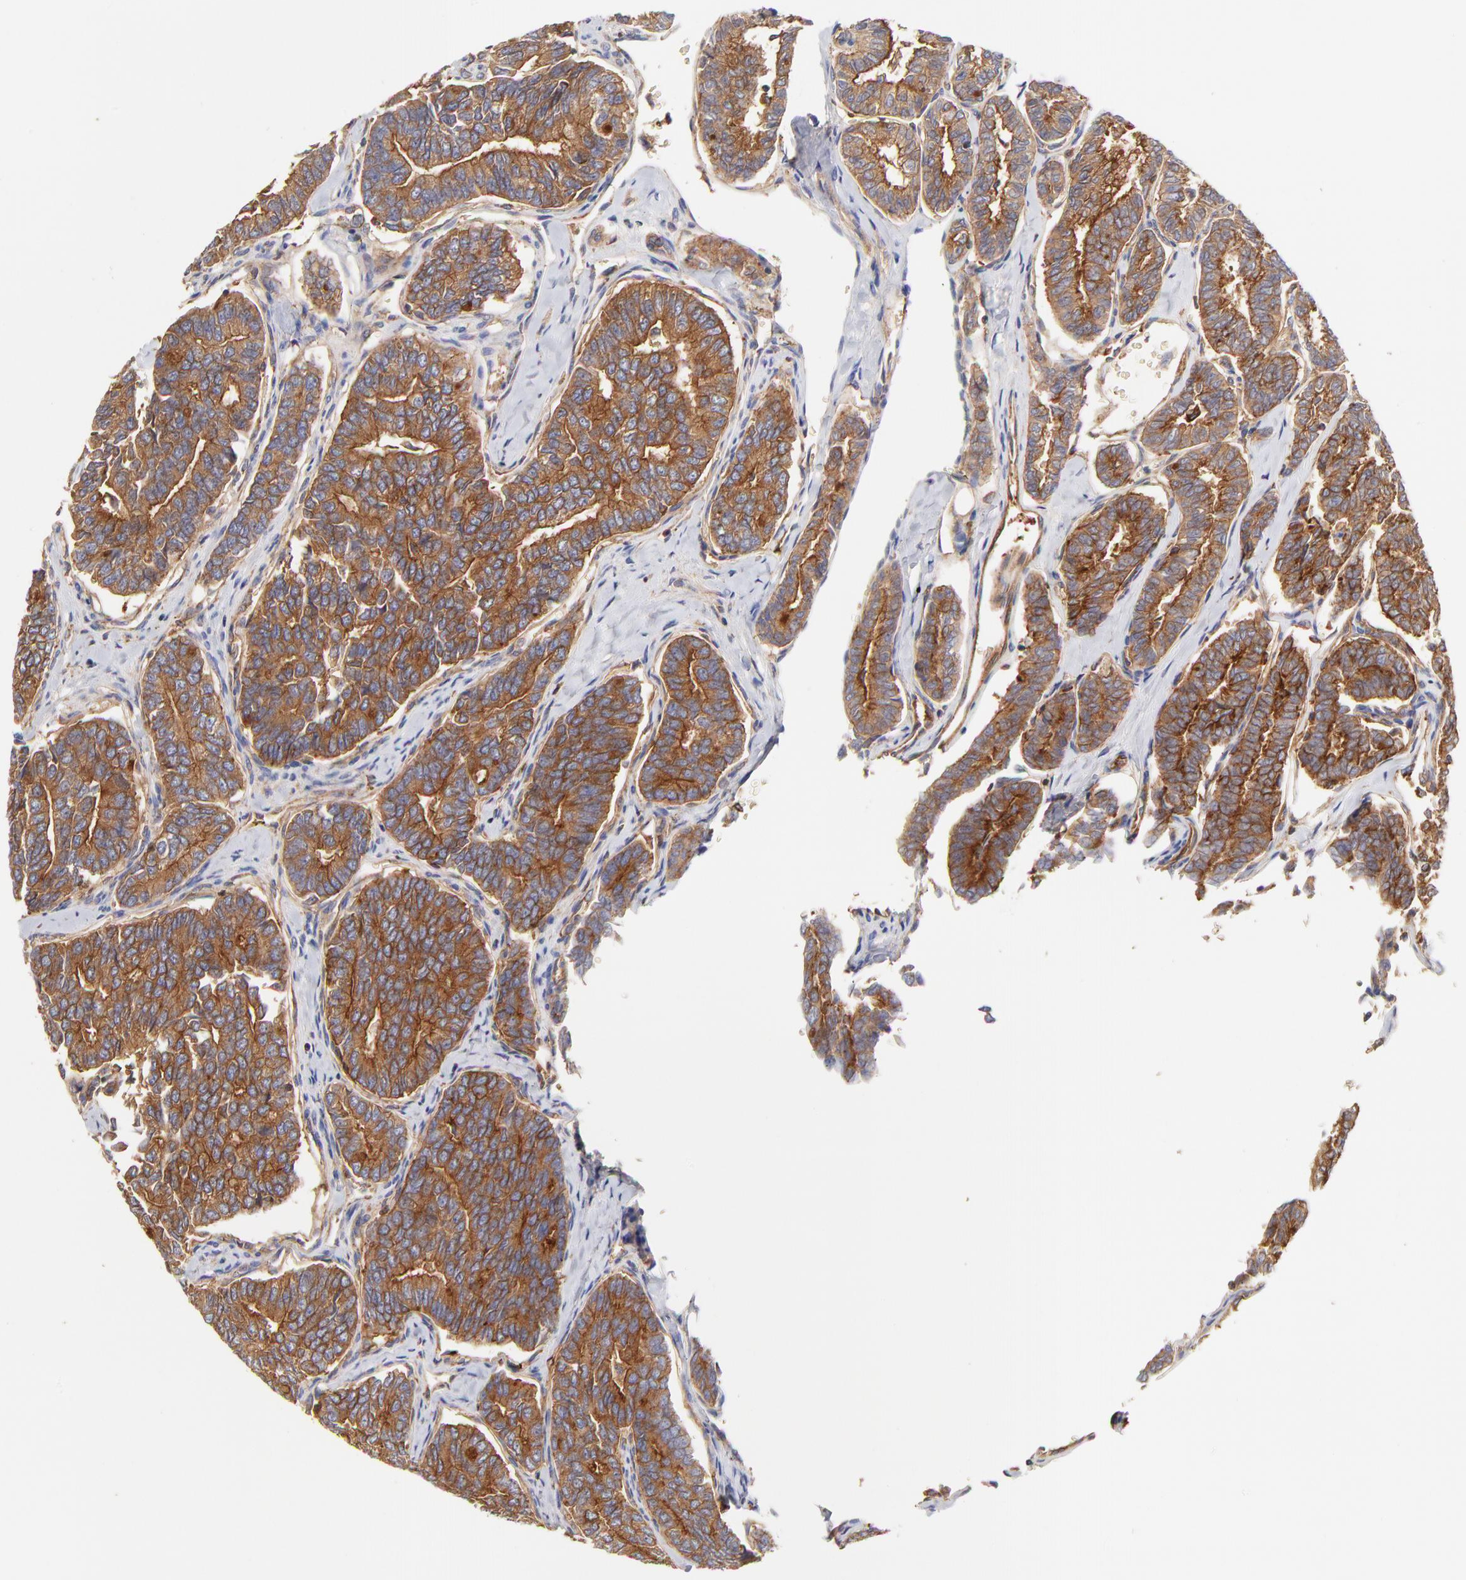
{"staining": {"intensity": "strong", "quantity": ">75%", "location": "cytoplasmic/membranous"}, "tissue": "thyroid cancer", "cell_type": "Tumor cells", "image_type": "cancer", "snomed": [{"axis": "morphology", "description": "Papillary adenocarcinoma, NOS"}, {"axis": "topography", "description": "Thyroid gland"}], "caption": "Immunohistochemical staining of human thyroid papillary adenocarcinoma shows high levels of strong cytoplasmic/membranous expression in about >75% of tumor cells.", "gene": "CD2AP", "patient": {"sex": "female", "age": 35}}